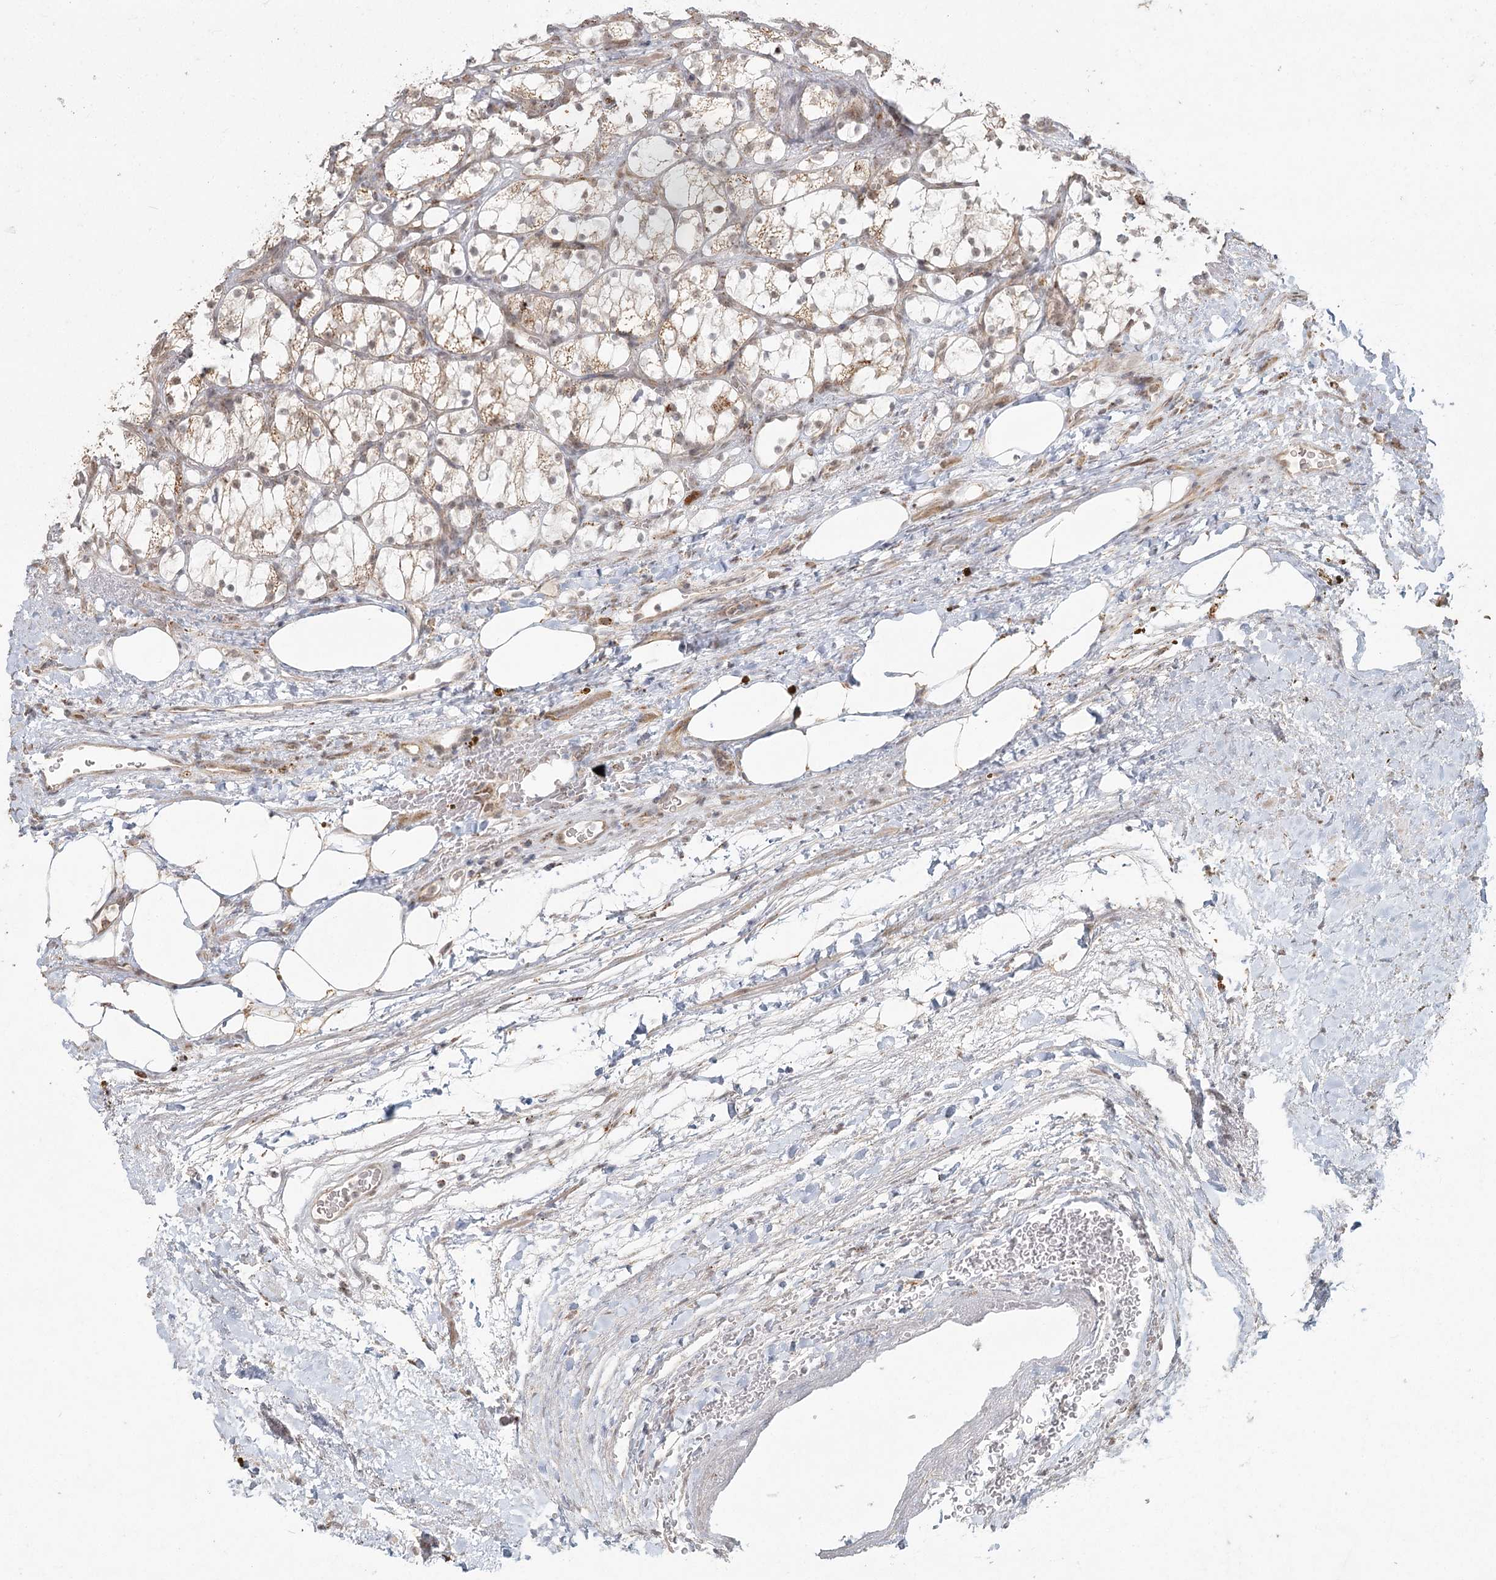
{"staining": {"intensity": "weak", "quantity": ">75%", "location": "cytoplasmic/membranous,nuclear"}, "tissue": "renal cancer", "cell_type": "Tumor cells", "image_type": "cancer", "snomed": [{"axis": "morphology", "description": "Adenocarcinoma, NOS"}, {"axis": "topography", "description": "Kidney"}], "caption": "Renal cancer tissue shows weak cytoplasmic/membranous and nuclear expression in approximately >75% of tumor cells", "gene": "LACTB", "patient": {"sex": "female", "age": 69}}